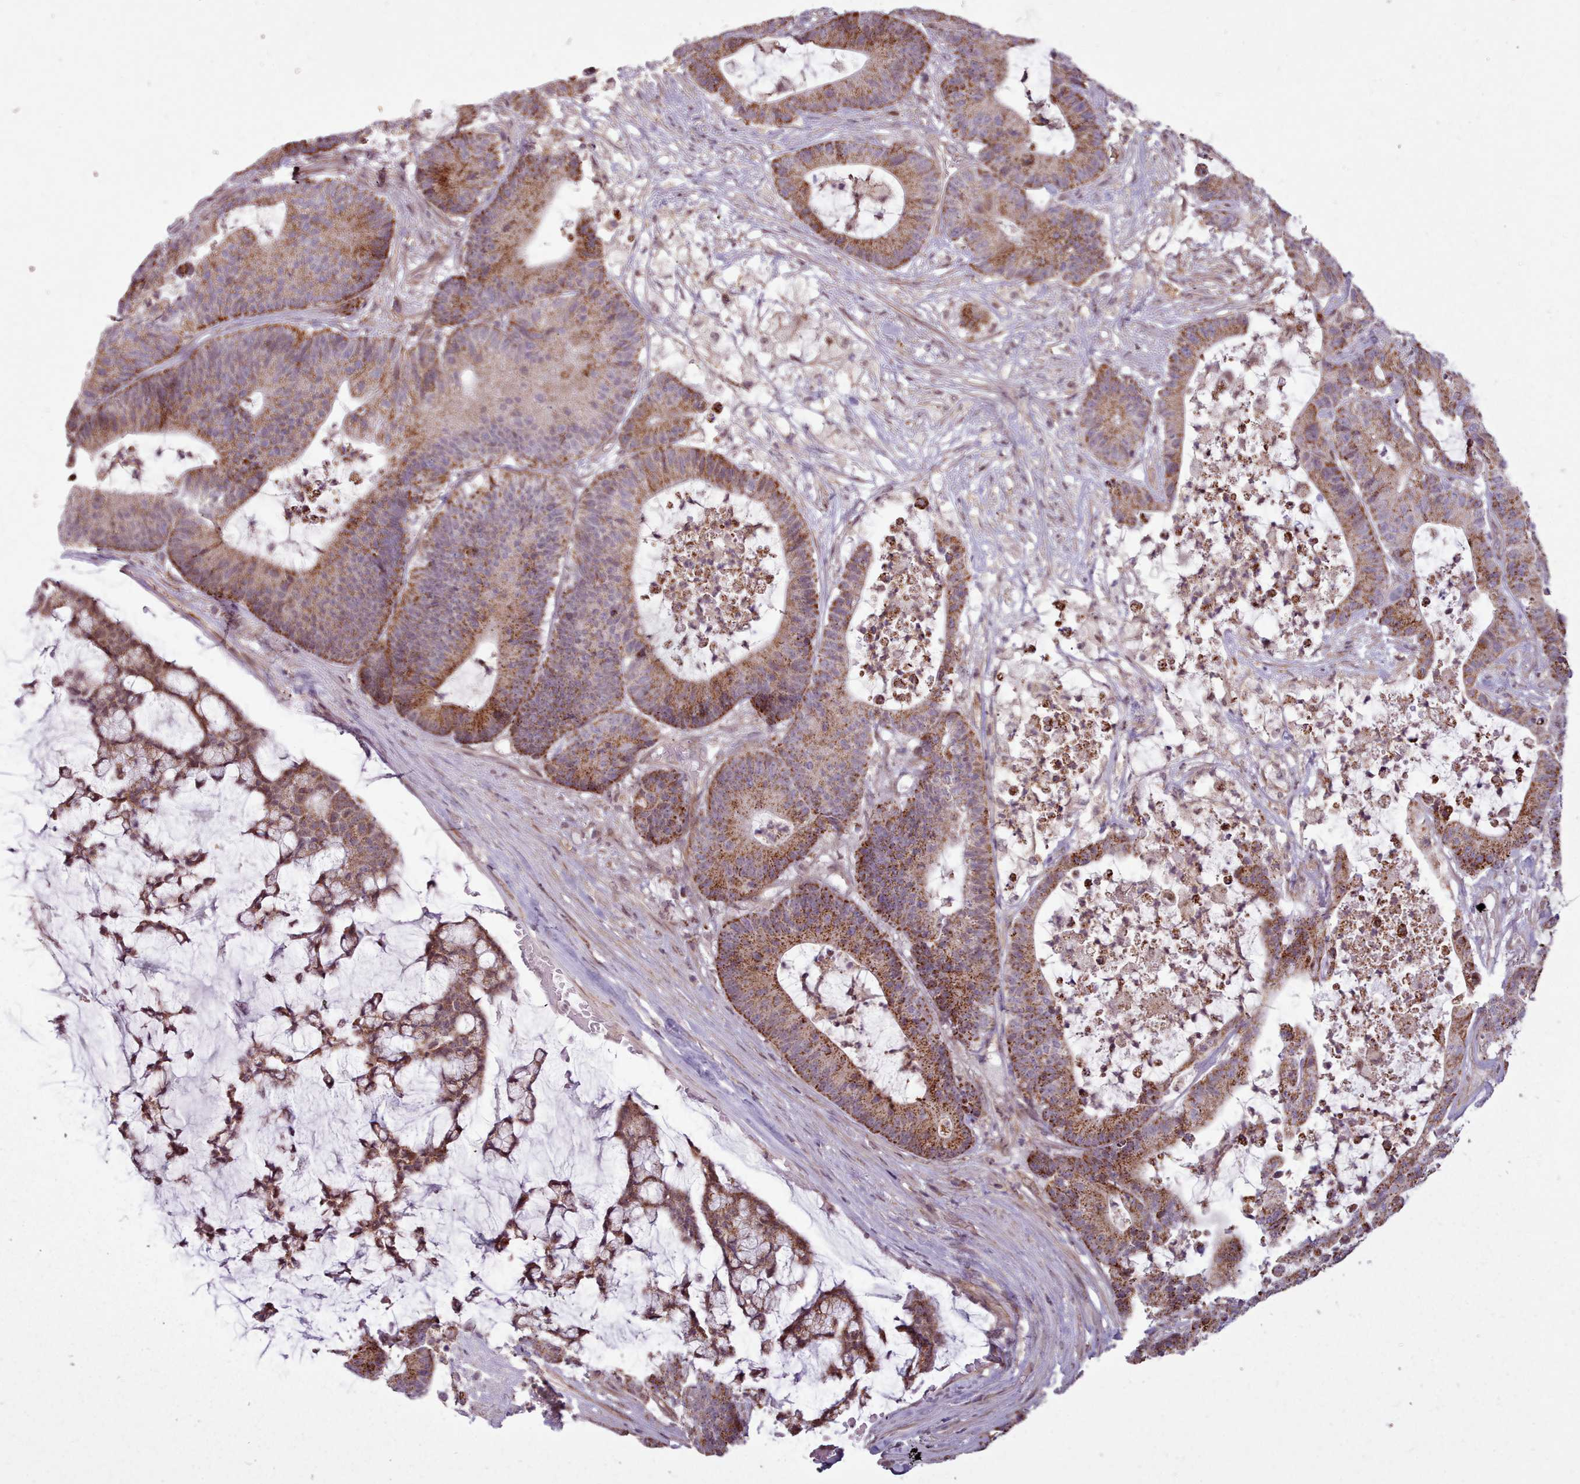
{"staining": {"intensity": "moderate", "quantity": ">75%", "location": "cytoplasmic/membranous"}, "tissue": "colorectal cancer", "cell_type": "Tumor cells", "image_type": "cancer", "snomed": [{"axis": "morphology", "description": "Adenocarcinoma, NOS"}, {"axis": "topography", "description": "Colon"}], "caption": "This is a micrograph of IHC staining of colorectal cancer (adenocarcinoma), which shows moderate expression in the cytoplasmic/membranous of tumor cells.", "gene": "ZMYM4", "patient": {"sex": "female", "age": 84}}